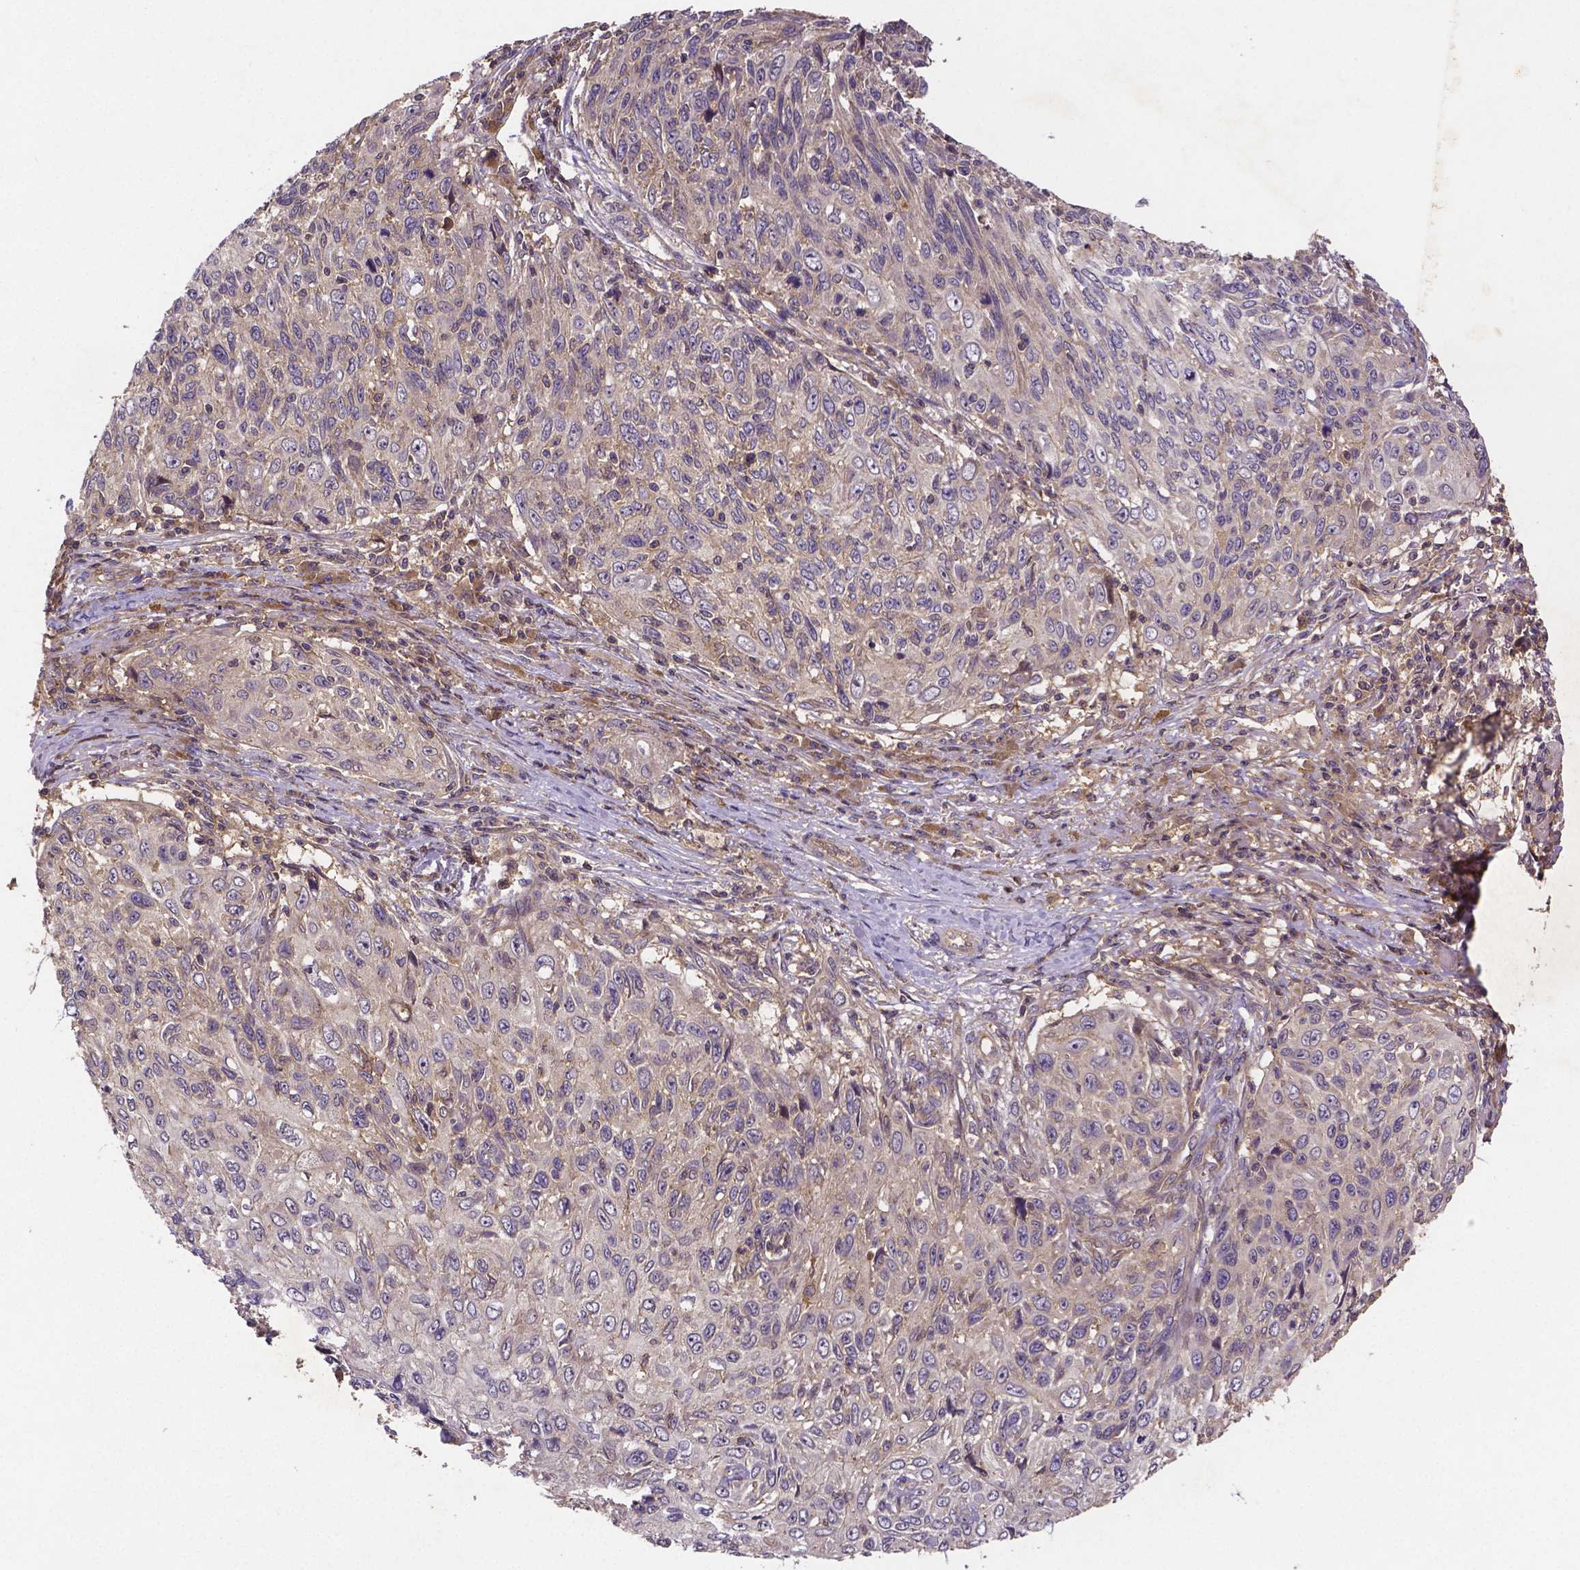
{"staining": {"intensity": "negative", "quantity": "none", "location": "none"}, "tissue": "skin cancer", "cell_type": "Tumor cells", "image_type": "cancer", "snomed": [{"axis": "morphology", "description": "Squamous cell carcinoma, NOS"}, {"axis": "topography", "description": "Skin"}], "caption": "Human skin cancer (squamous cell carcinoma) stained for a protein using immunohistochemistry exhibits no expression in tumor cells.", "gene": "RNF123", "patient": {"sex": "male", "age": 92}}